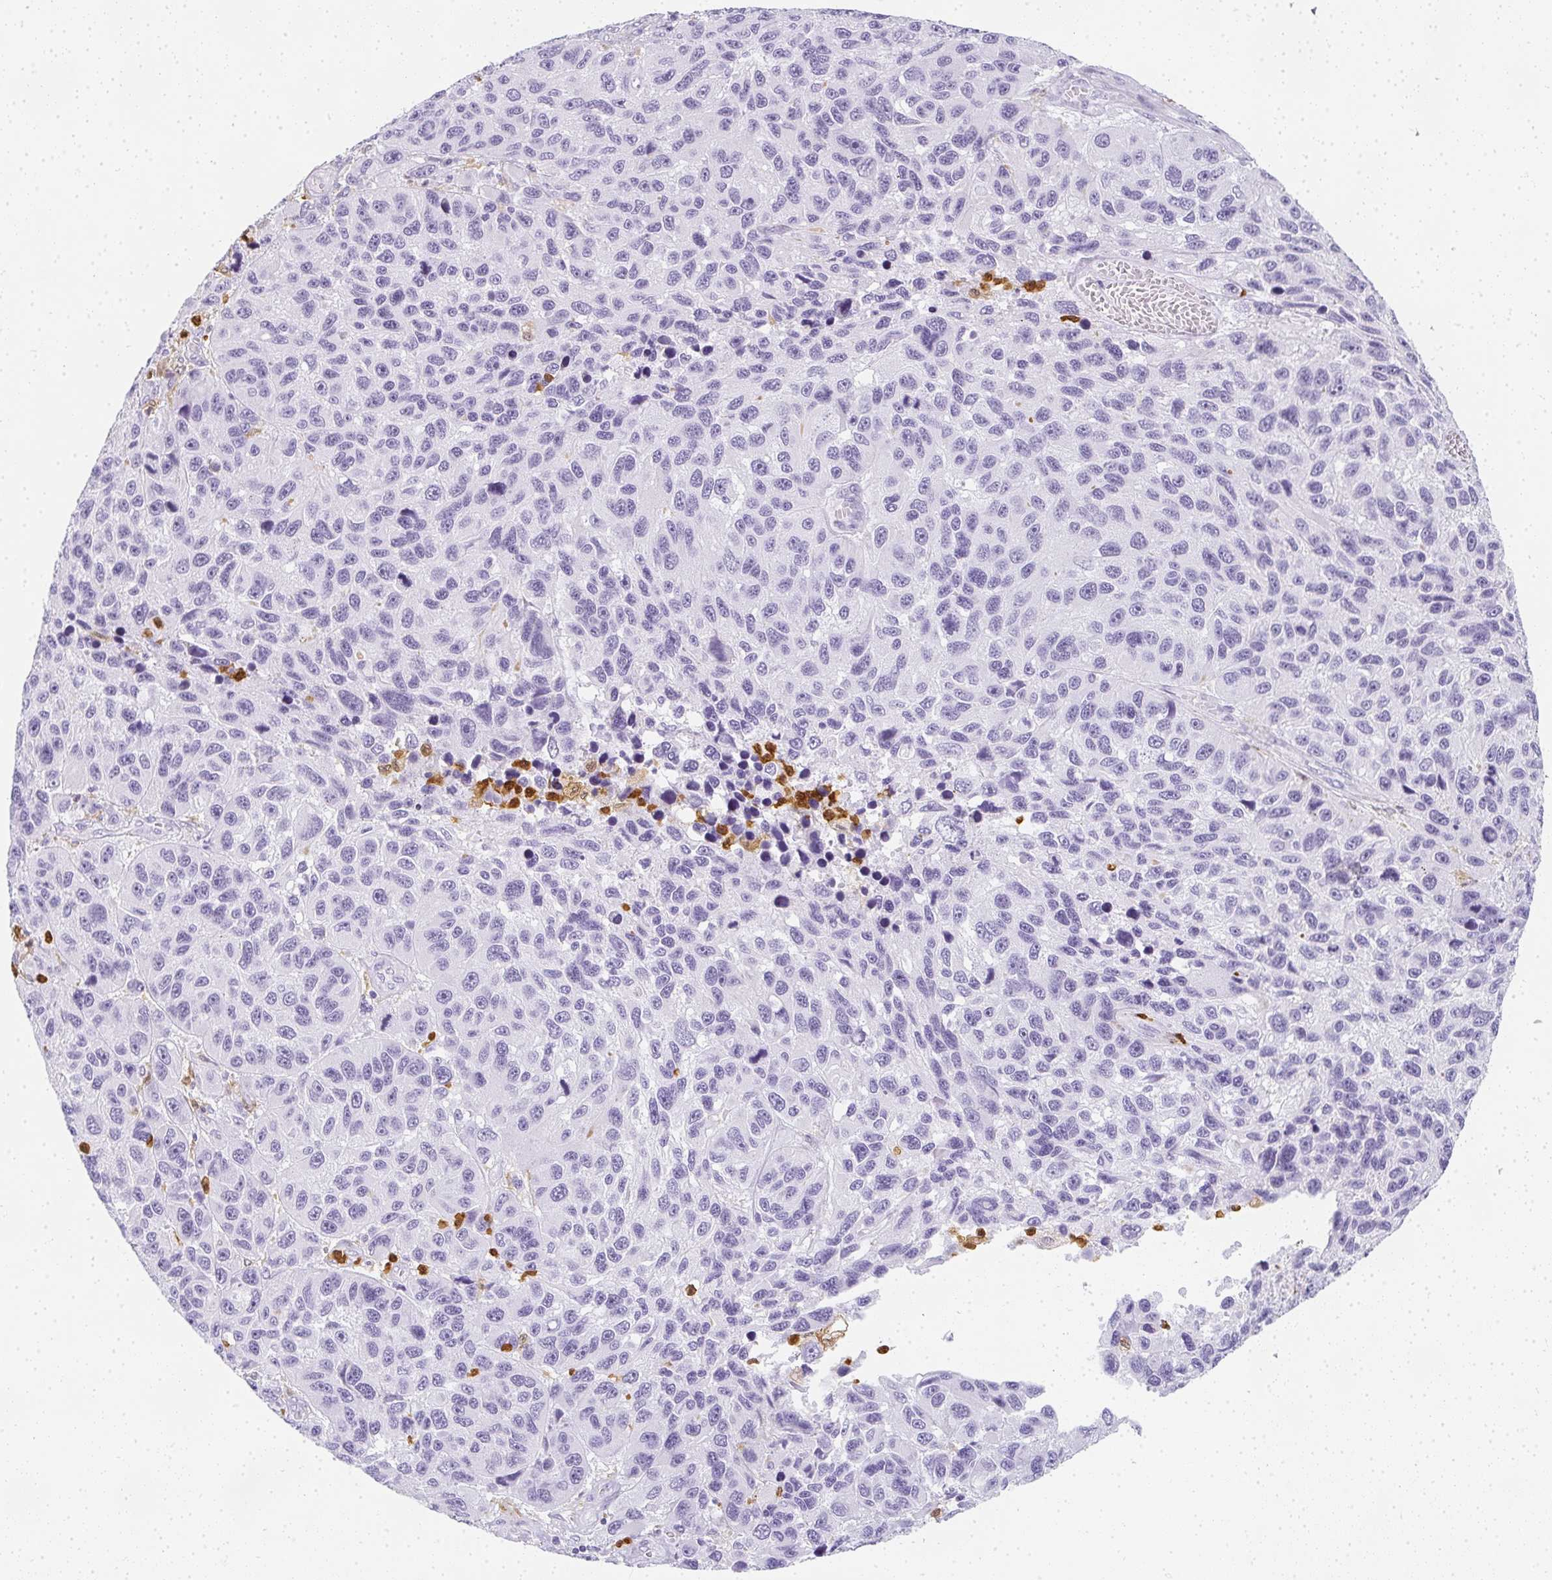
{"staining": {"intensity": "negative", "quantity": "none", "location": "none"}, "tissue": "melanoma", "cell_type": "Tumor cells", "image_type": "cancer", "snomed": [{"axis": "morphology", "description": "Malignant melanoma, NOS"}, {"axis": "topography", "description": "Skin"}], "caption": "Immunohistochemistry image of neoplastic tissue: malignant melanoma stained with DAB displays no significant protein staining in tumor cells.", "gene": "HK3", "patient": {"sex": "male", "age": 53}}